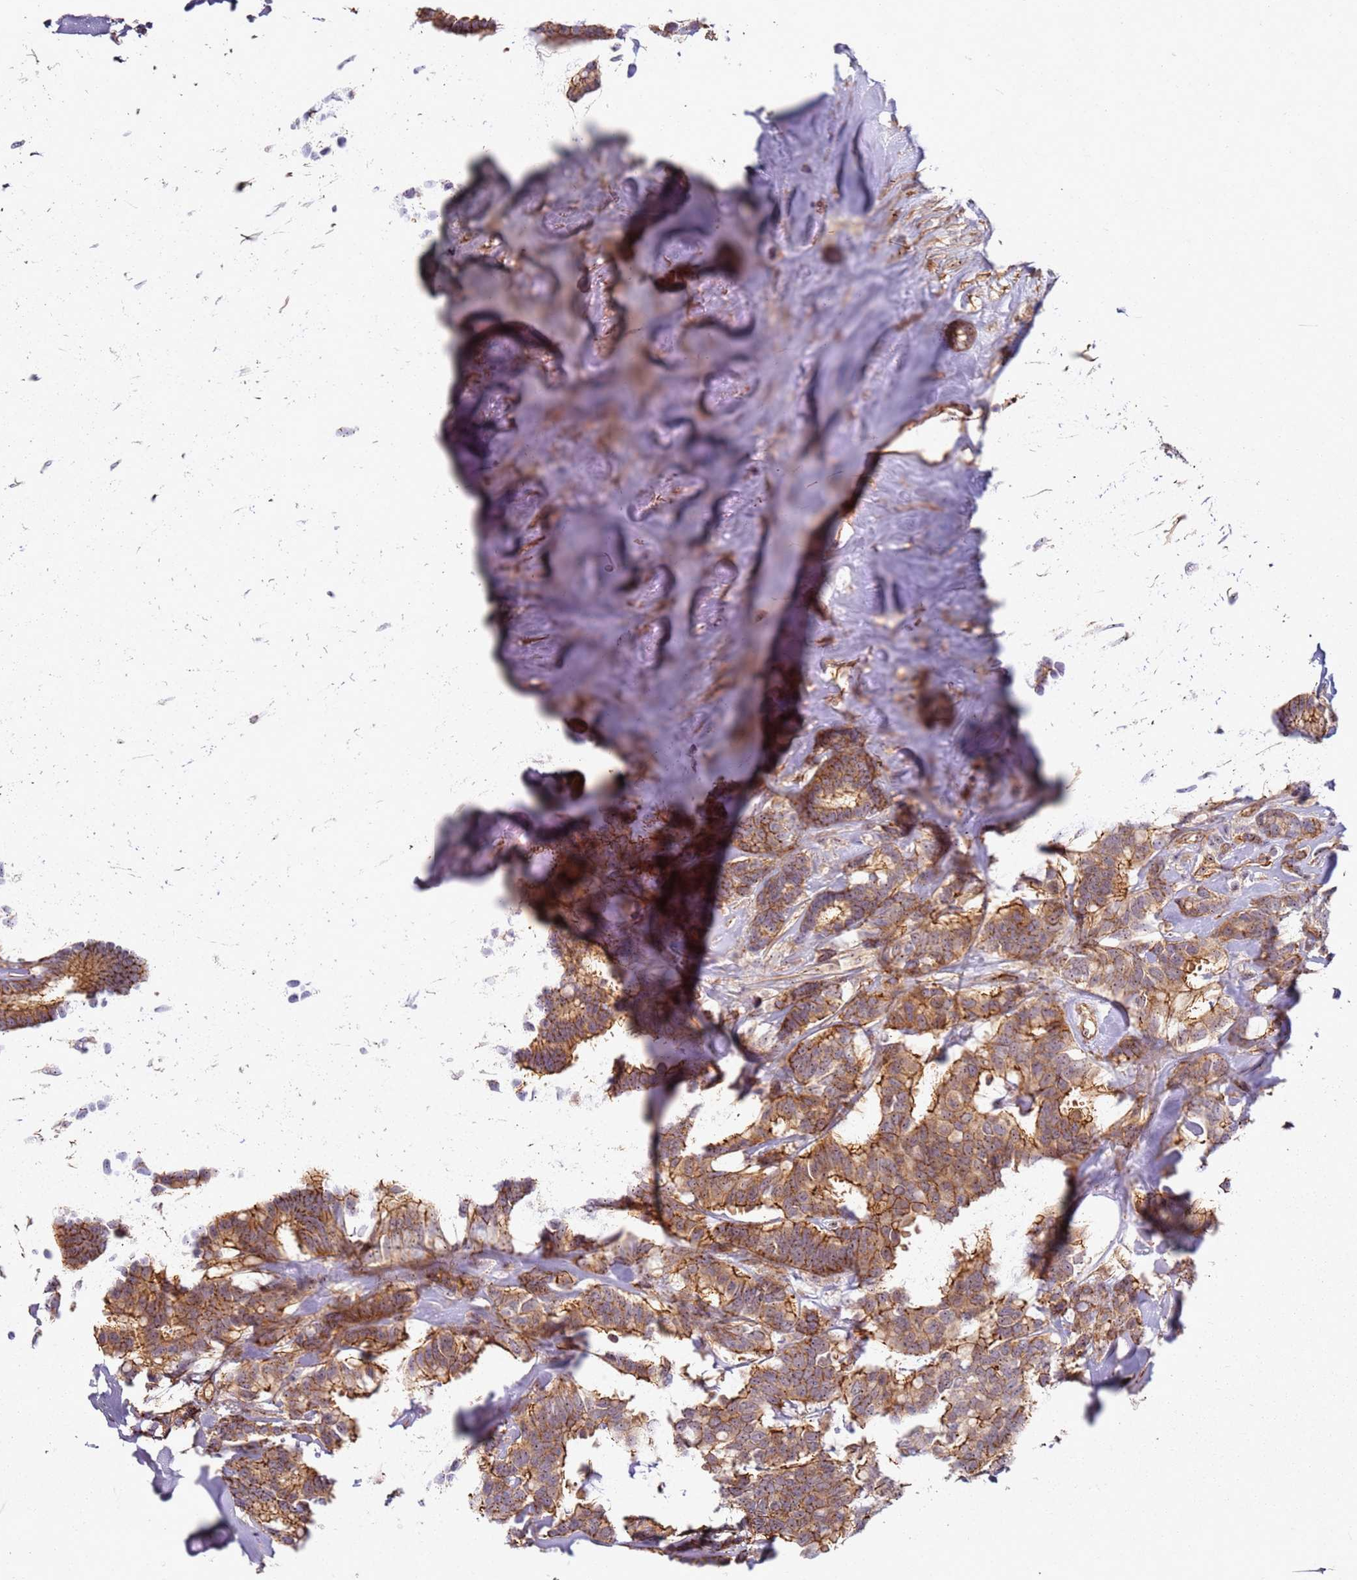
{"staining": {"intensity": "strong", "quantity": ">75%", "location": "cytoplasmic/membranous"}, "tissue": "breast cancer", "cell_type": "Tumor cells", "image_type": "cancer", "snomed": [{"axis": "morphology", "description": "Duct carcinoma"}, {"axis": "topography", "description": "Breast"}], "caption": "Immunohistochemistry (IHC) staining of infiltrating ductal carcinoma (breast), which shows high levels of strong cytoplasmic/membranous staining in approximately >75% of tumor cells indicating strong cytoplasmic/membranous protein staining. The staining was performed using DAB (3,3'-diaminobenzidine) (brown) for protein detection and nuclei were counterstained in hematoxylin (blue).", "gene": "C2CD4B", "patient": {"sex": "female", "age": 87}}